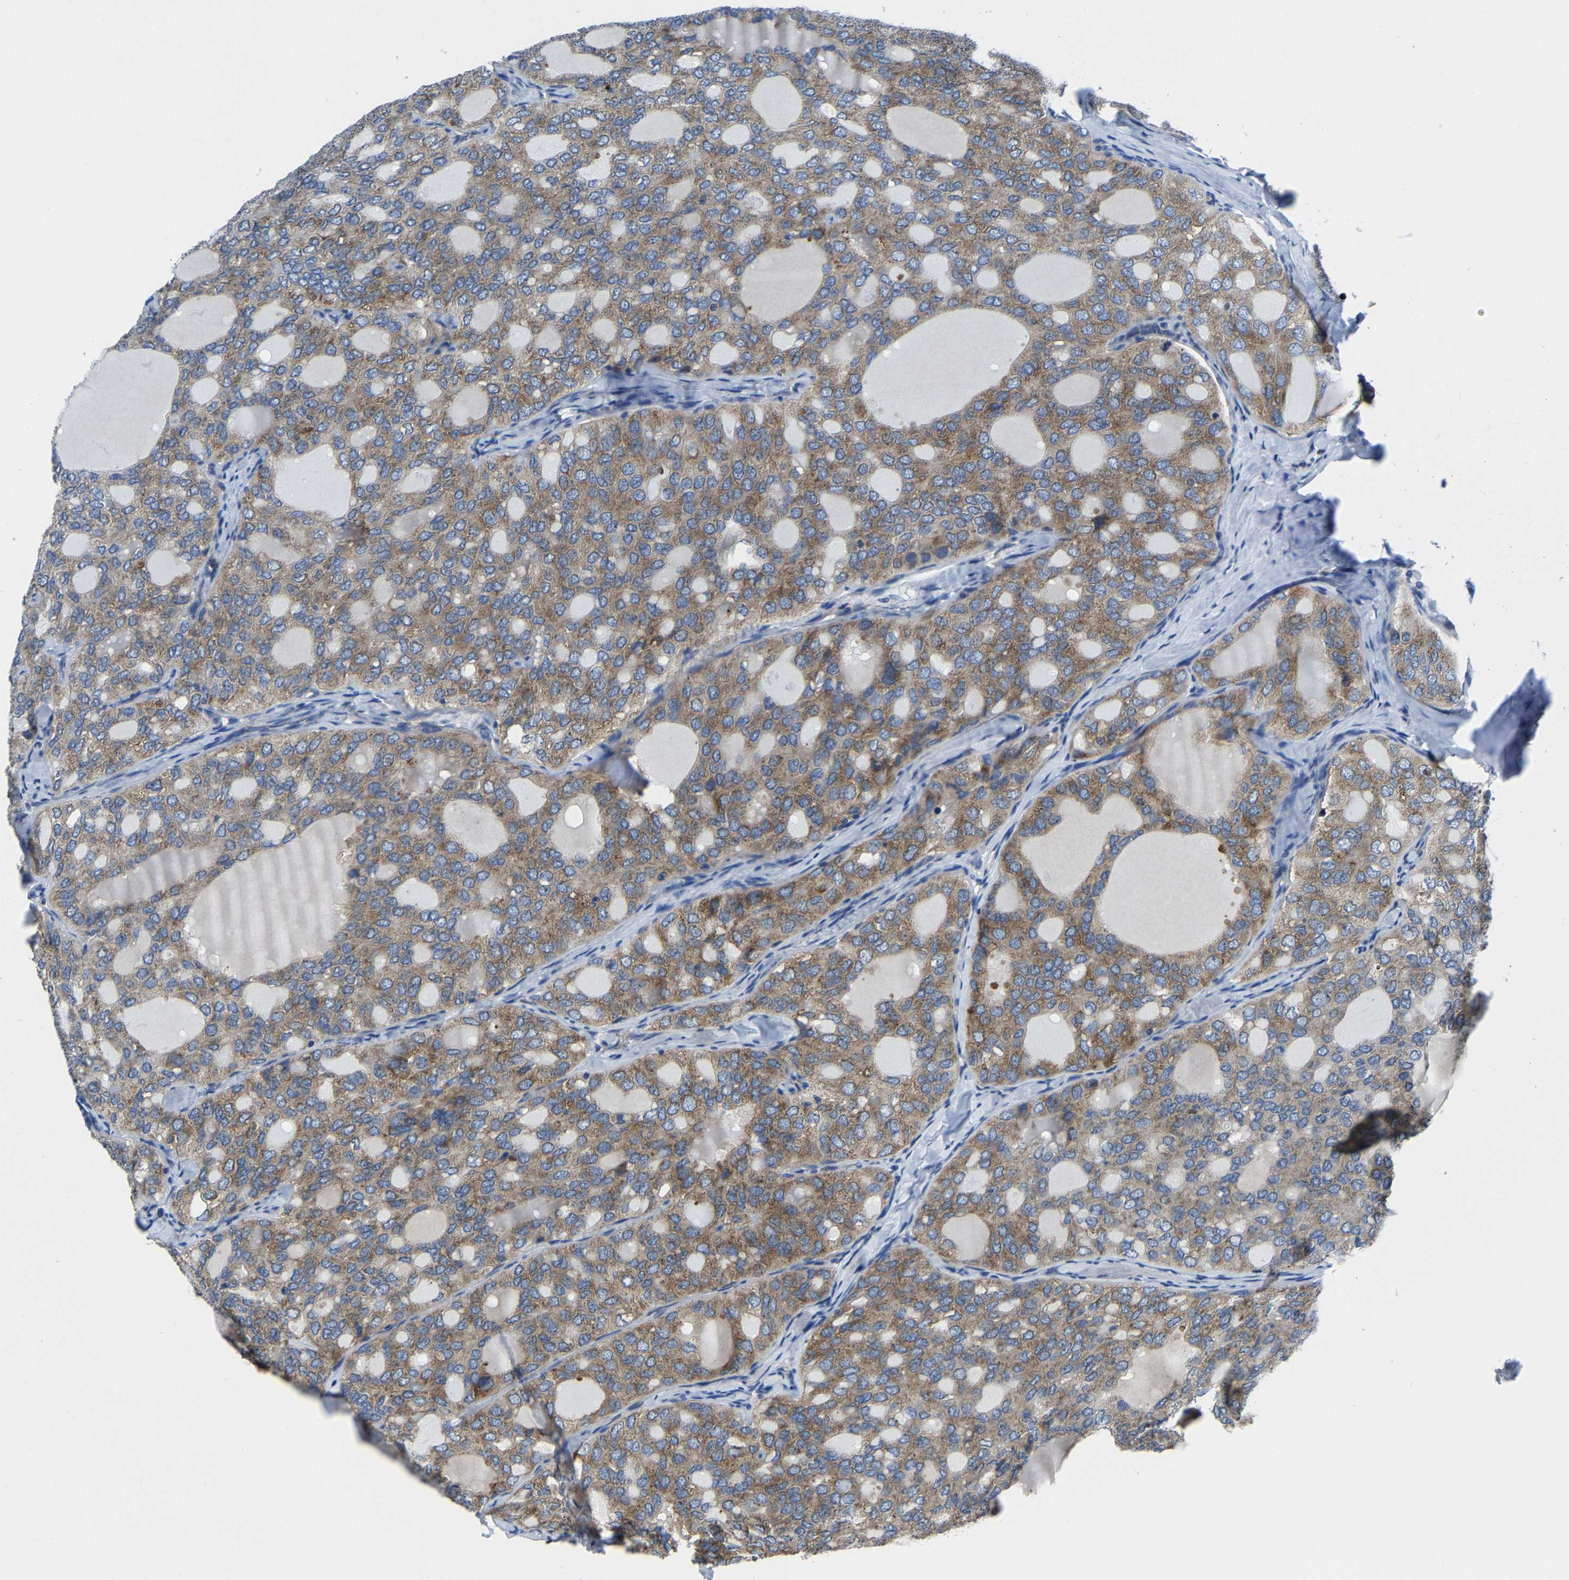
{"staining": {"intensity": "moderate", "quantity": ">75%", "location": "cytoplasmic/membranous"}, "tissue": "thyroid cancer", "cell_type": "Tumor cells", "image_type": "cancer", "snomed": [{"axis": "morphology", "description": "Follicular adenoma carcinoma, NOS"}, {"axis": "topography", "description": "Thyroid gland"}], "caption": "Protein expression analysis of thyroid cancer displays moderate cytoplasmic/membranous expression in approximately >75% of tumor cells.", "gene": "G3BP2", "patient": {"sex": "male", "age": 75}}